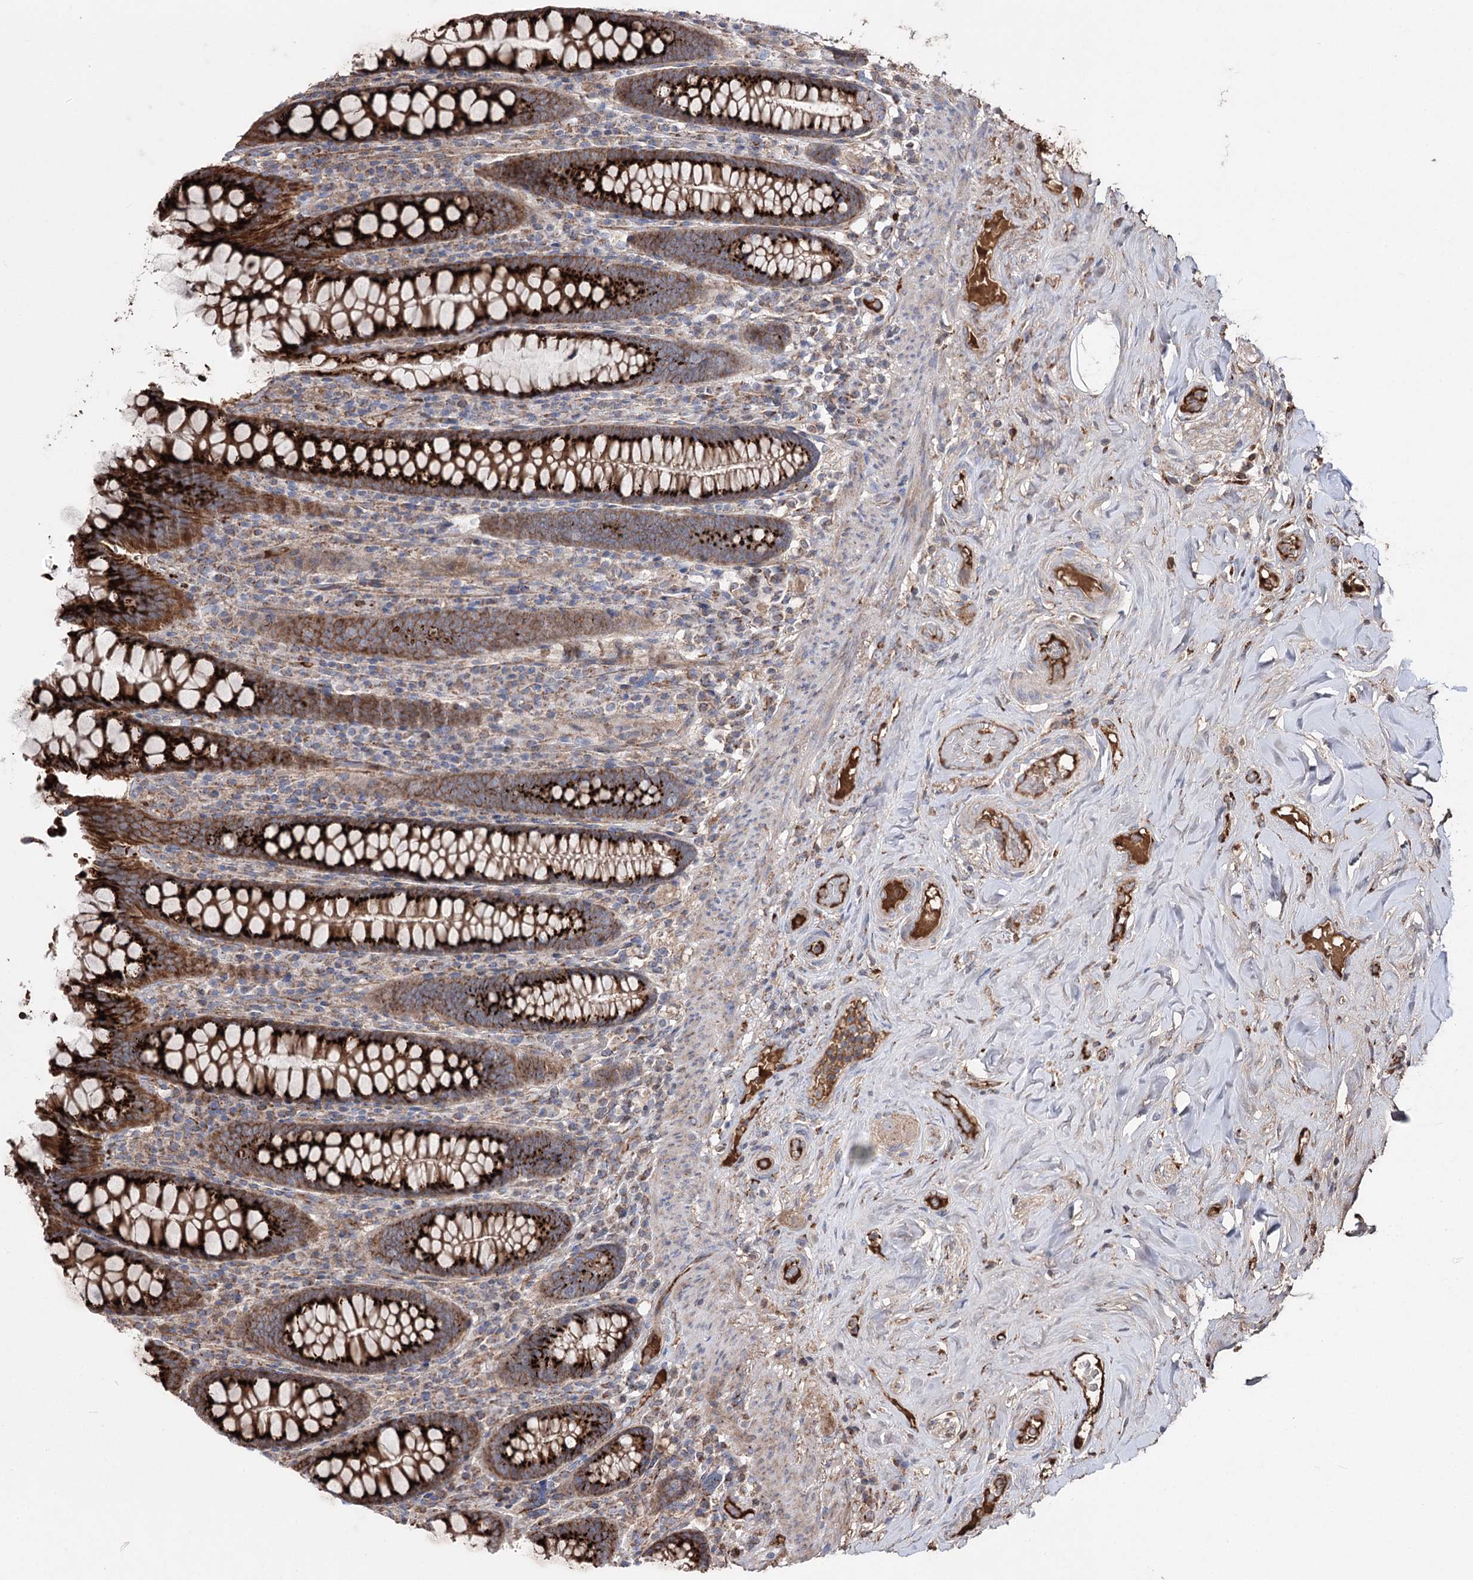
{"staining": {"intensity": "negative", "quantity": "none", "location": "none"}, "tissue": "colon", "cell_type": "Endothelial cells", "image_type": "normal", "snomed": [{"axis": "morphology", "description": "Normal tissue, NOS"}, {"axis": "topography", "description": "Colon"}], "caption": "Micrograph shows no significant protein positivity in endothelial cells of normal colon. Nuclei are stained in blue.", "gene": "ARHGAP20", "patient": {"sex": "female", "age": 79}}